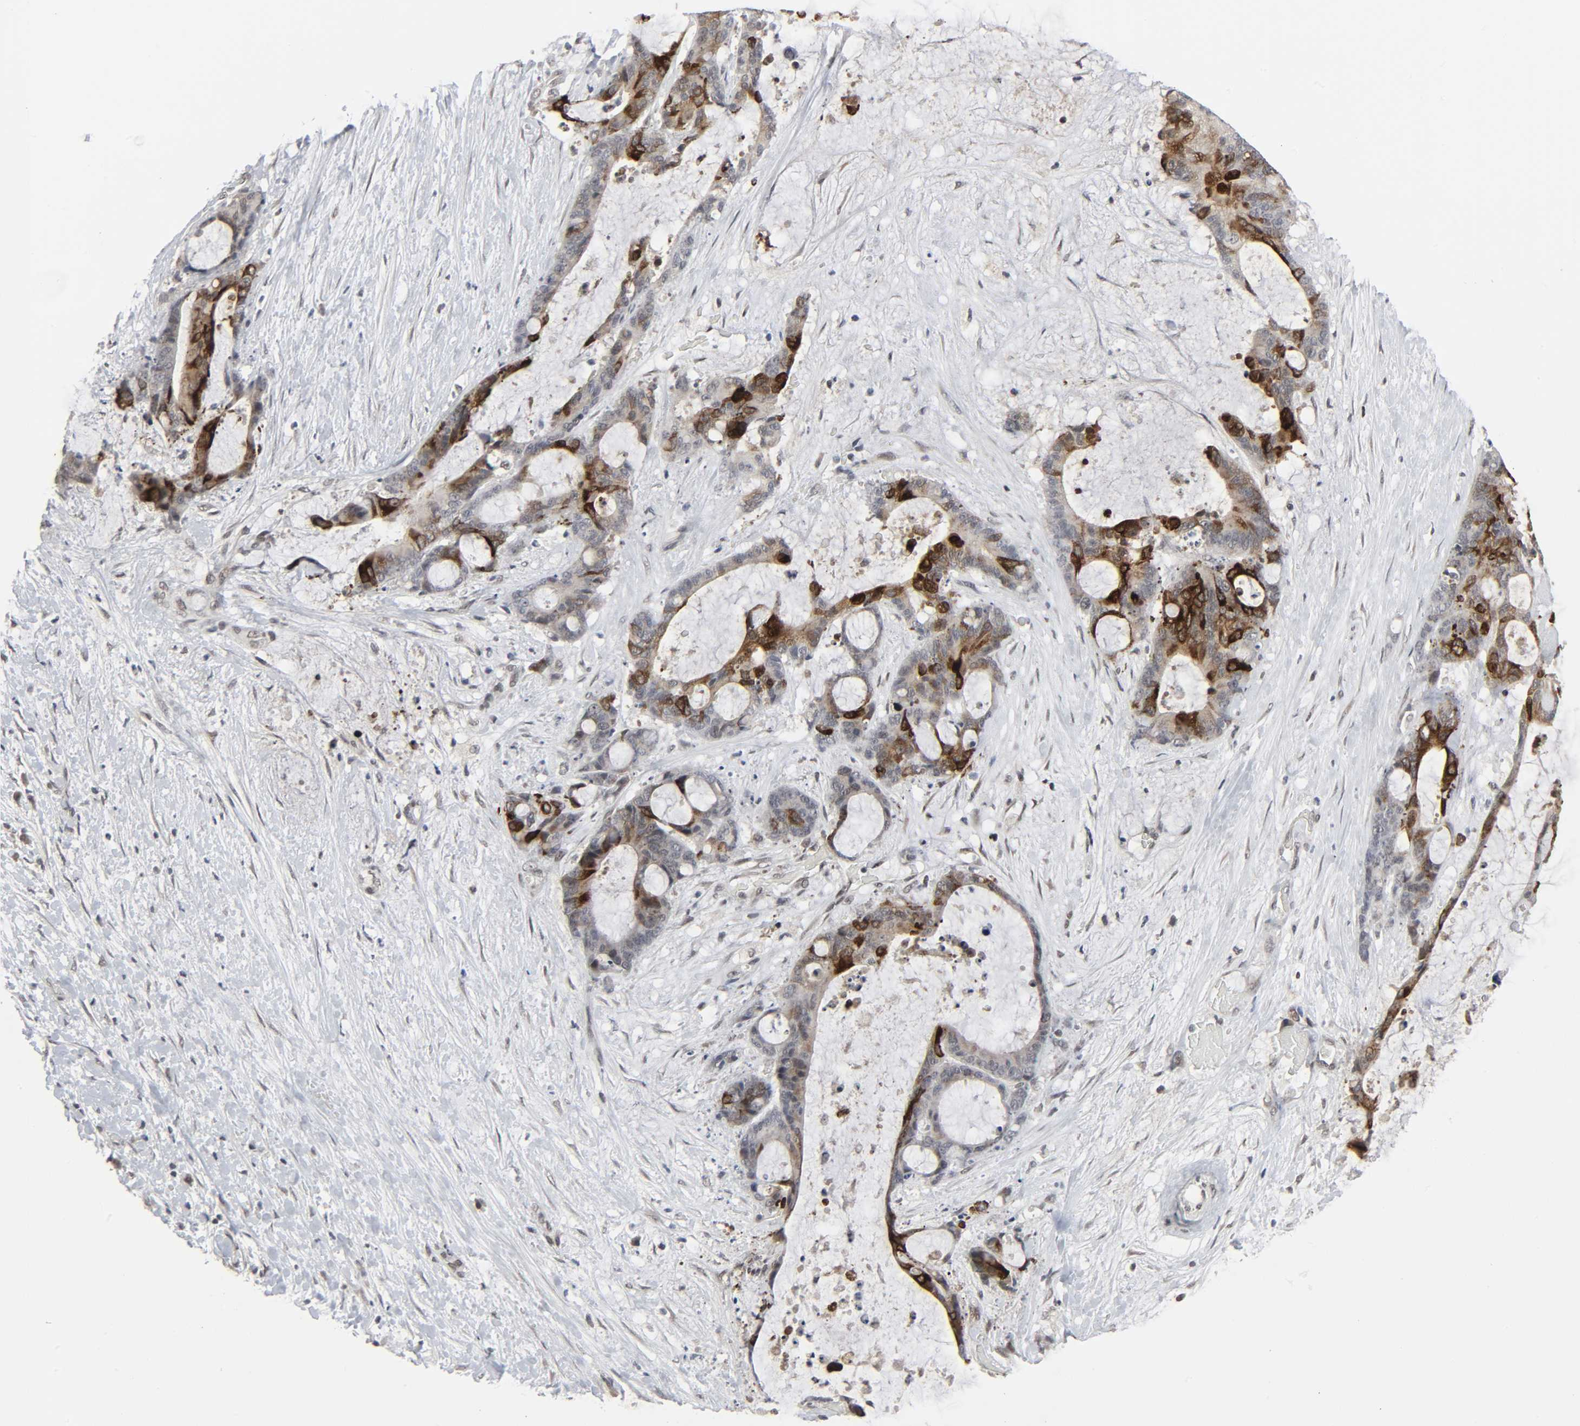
{"staining": {"intensity": "strong", "quantity": "25%-75%", "location": "cytoplasmic/membranous"}, "tissue": "liver cancer", "cell_type": "Tumor cells", "image_type": "cancer", "snomed": [{"axis": "morphology", "description": "Cholangiocarcinoma"}, {"axis": "topography", "description": "Liver"}], "caption": "Strong cytoplasmic/membranous expression is seen in approximately 25%-75% of tumor cells in liver cancer (cholangiocarcinoma).", "gene": "MUC1", "patient": {"sex": "female", "age": 73}}